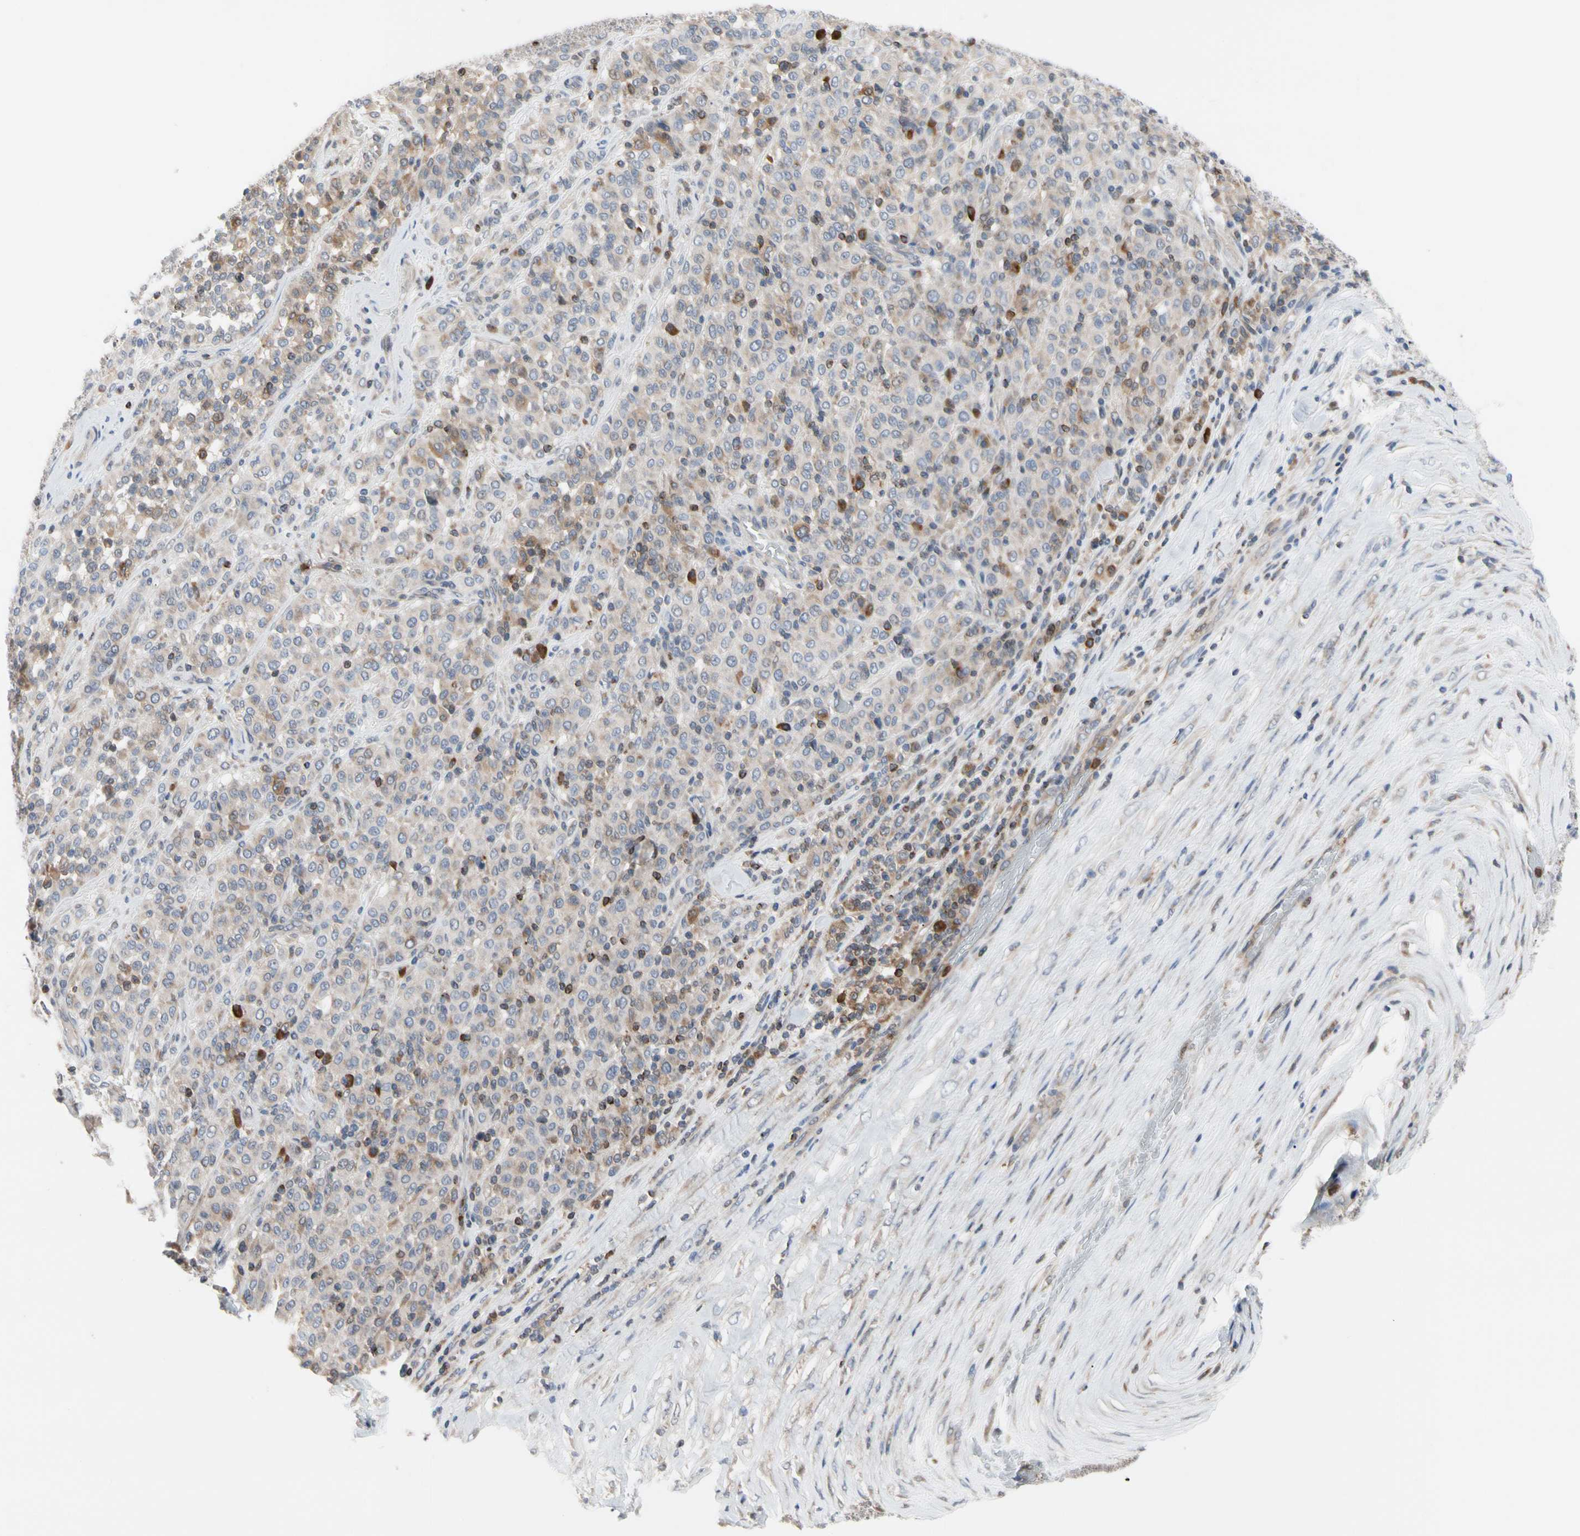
{"staining": {"intensity": "weak", "quantity": "25%-75%", "location": "cytoplasmic/membranous"}, "tissue": "melanoma", "cell_type": "Tumor cells", "image_type": "cancer", "snomed": [{"axis": "morphology", "description": "Malignant melanoma, Metastatic site"}, {"axis": "topography", "description": "Pancreas"}], "caption": "Protein staining demonstrates weak cytoplasmic/membranous positivity in about 25%-75% of tumor cells in melanoma.", "gene": "MCL1", "patient": {"sex": "female", "age": 30}}